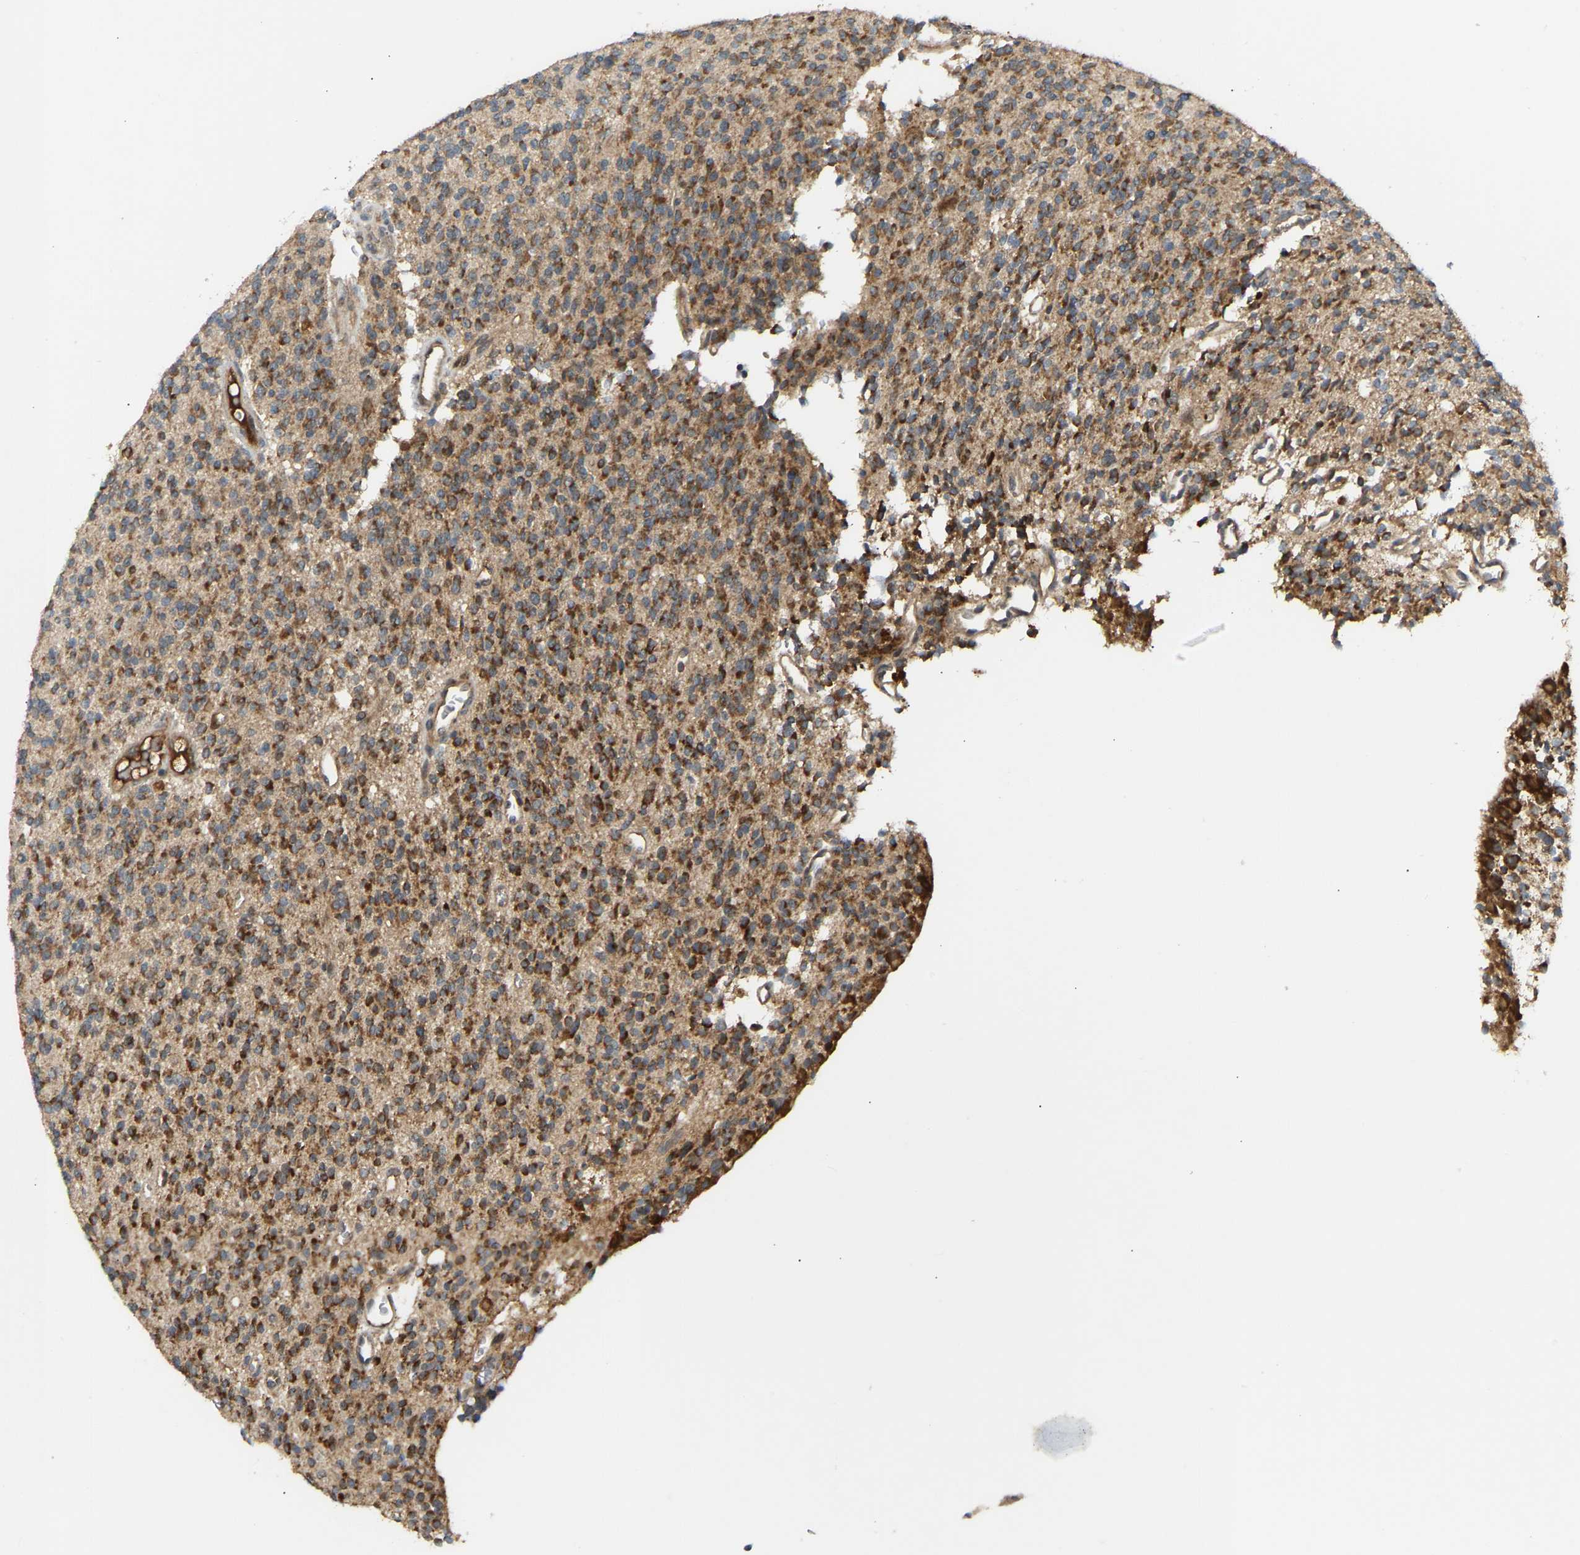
{"staining": {"intensity": "strong", "quantity": "25%-75%", "location": "cytoplasmic/membranous"}, "tissue": "glioma", "cell_type": "Tumor cells", "image_type": "cancer", "snomed": [{"axis": "morphology", "description": "Glioma, malignant, High grade"}, {"axis": "topography", "description": "Brain"}], "caption": "High-grade glioma (malignant) stained for a protein shows strong cytoplasmic/membranous positivity in tumor cells. (DAB (3,3'-diaminobenzidine) = brown stain, brightfield microscopy at high magnification).", "gene": "PTCD1", "patient": {"sex": "male", "age": 34}}